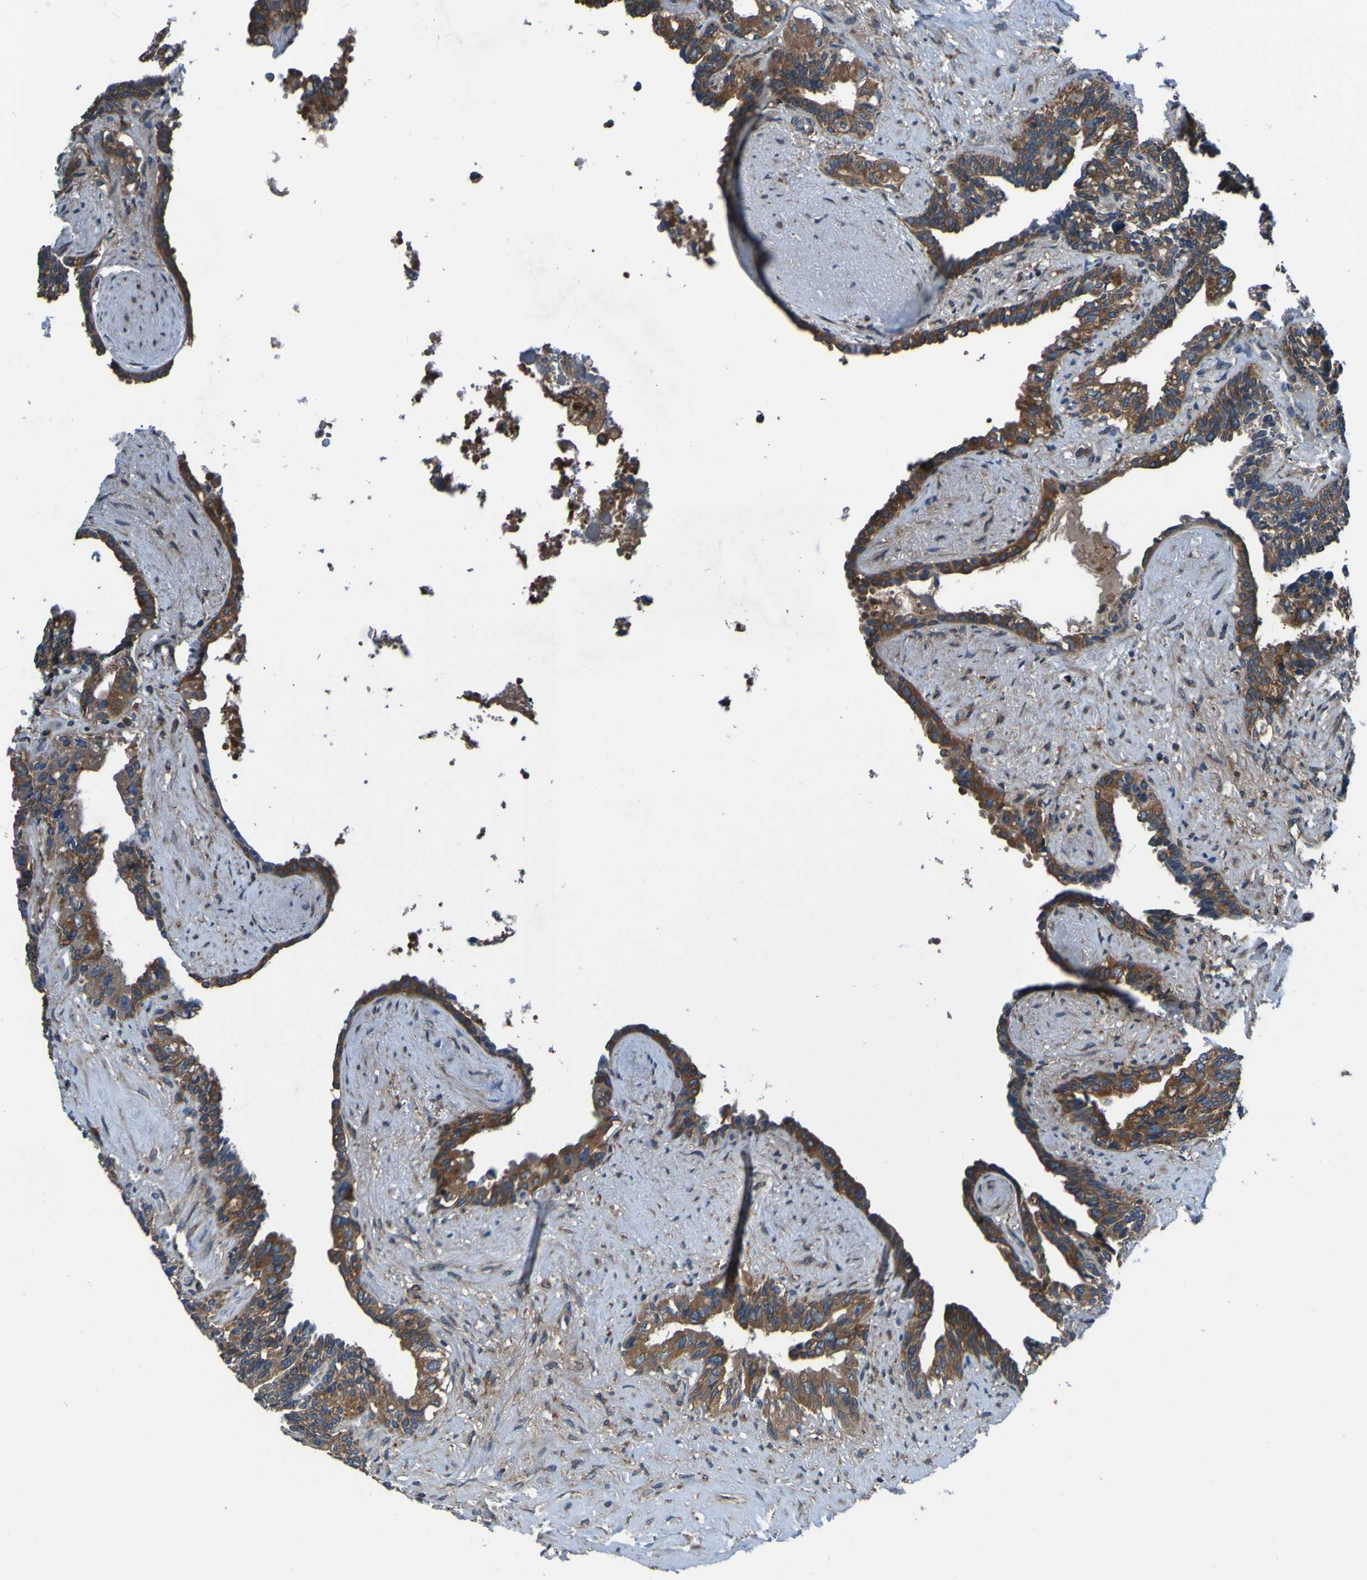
{"staining": {"intensity": "strong", "quantity": ">75%", "location": "cytoplasmic/membranous"}, "tissue": "seminal vesicle", "cell_type": "Glandular cells", "image_type": "normal", "snomed": [{"axis": "morphology", "description": "Normal tissue, NOS"}, {"axis": "topography", "description": "Seminal veicle"}], "caption": "This is an image of IHC staining of unremarkable seminal vesicle, which shows strong staining in the cytoplasmic/membranous of glandular cells.", "gene": "RAB5B", "patient": {"sex": "male", "age": 63}}